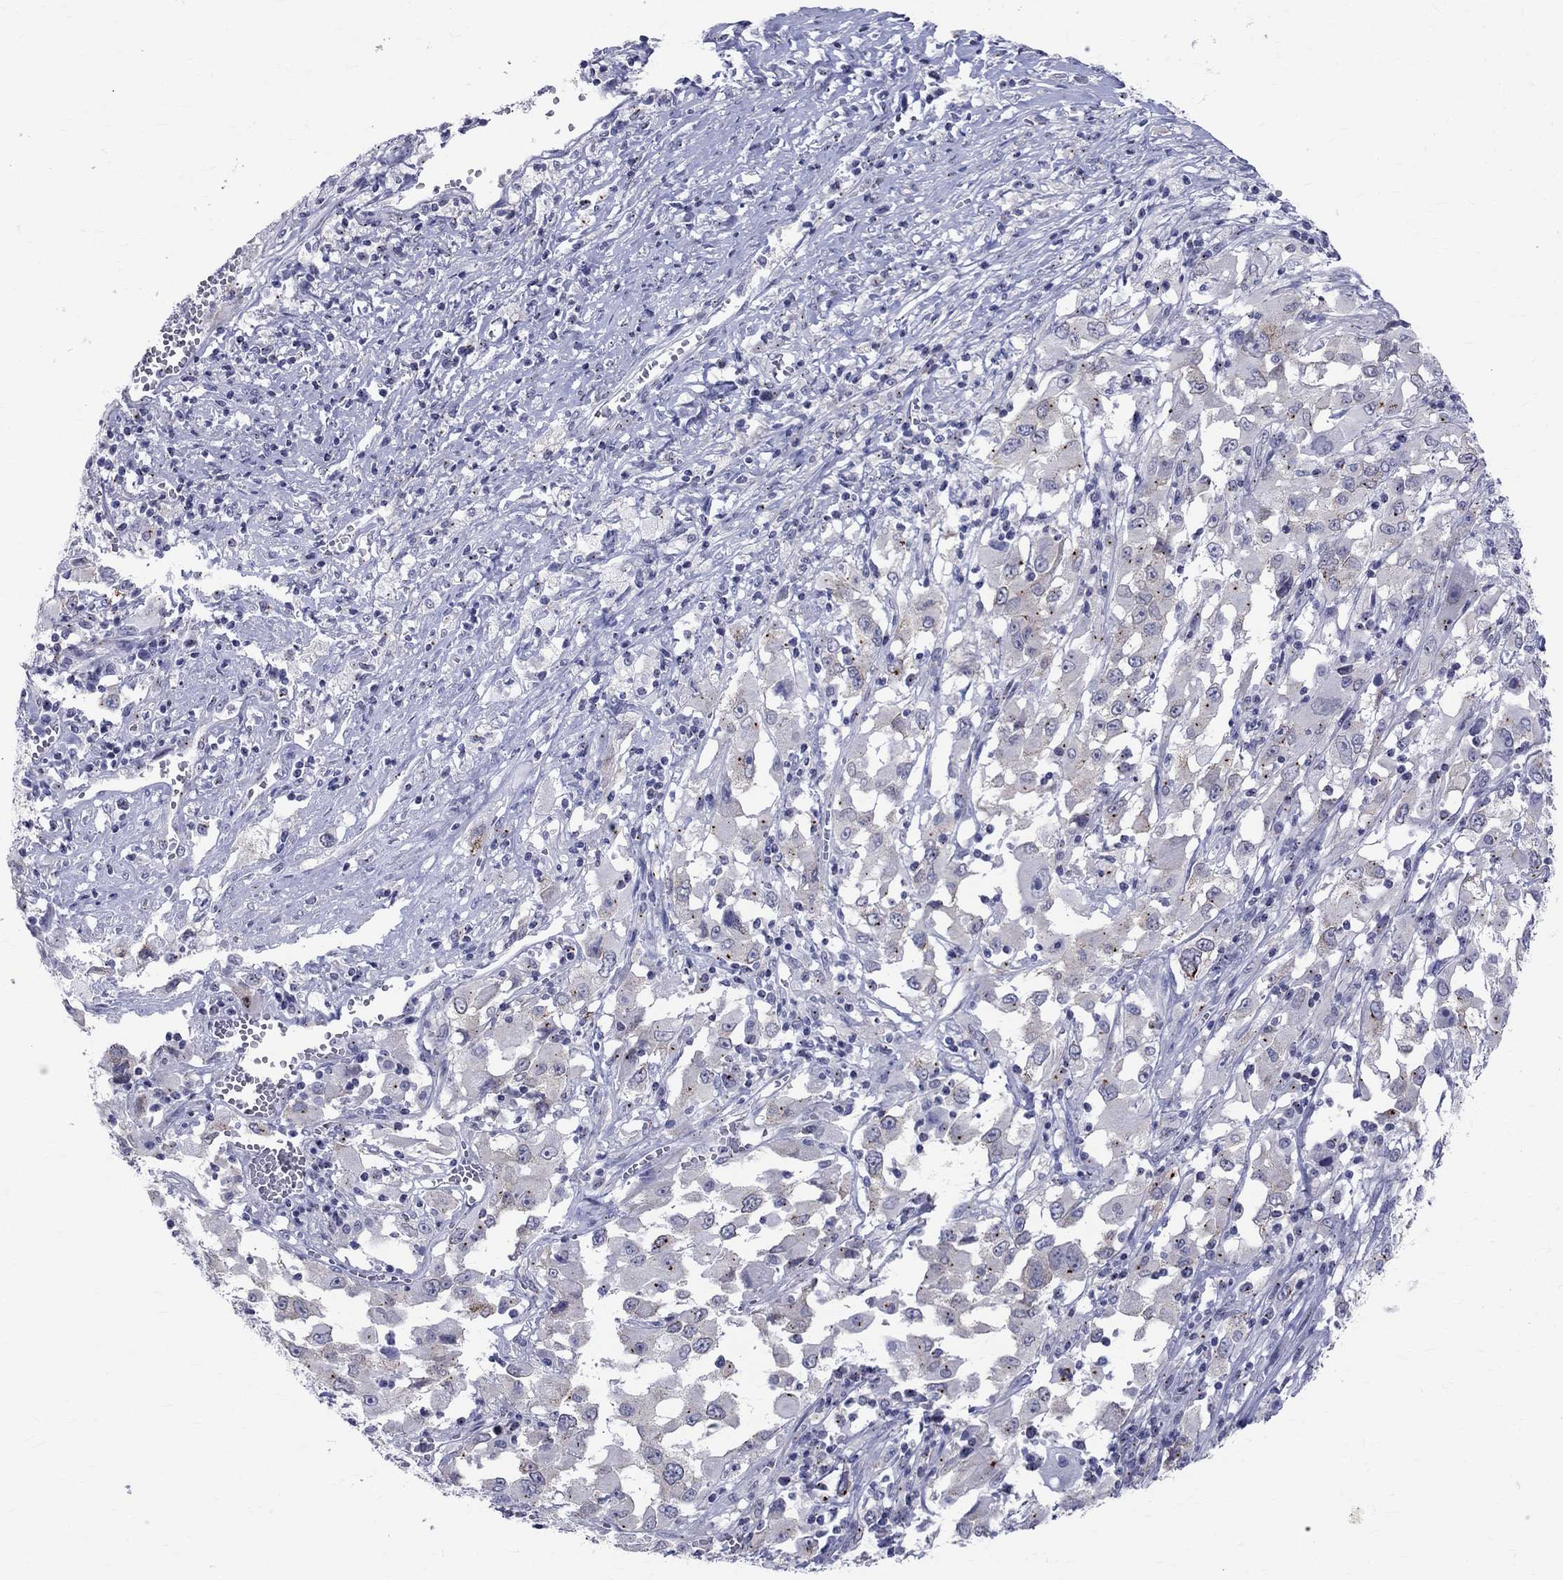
{"staining": {"intensity": "negative", "quantity": "none", "location": "none"}, "tissue": "melanoma", "cell_type": "Tumor cells", "image_type": "cancer", "snomed": [{"axis": "morphology", "description": "Malignant melanoma, Metastatic site"}, {"axis": "topography", "description": "Soft tissue"}], "caption": "The IHC histopathology image has no significant positivity in tumor cells of melanoma tissue.", "gene": "CEP43", "patient": {"sex": "male", "age": 50}}